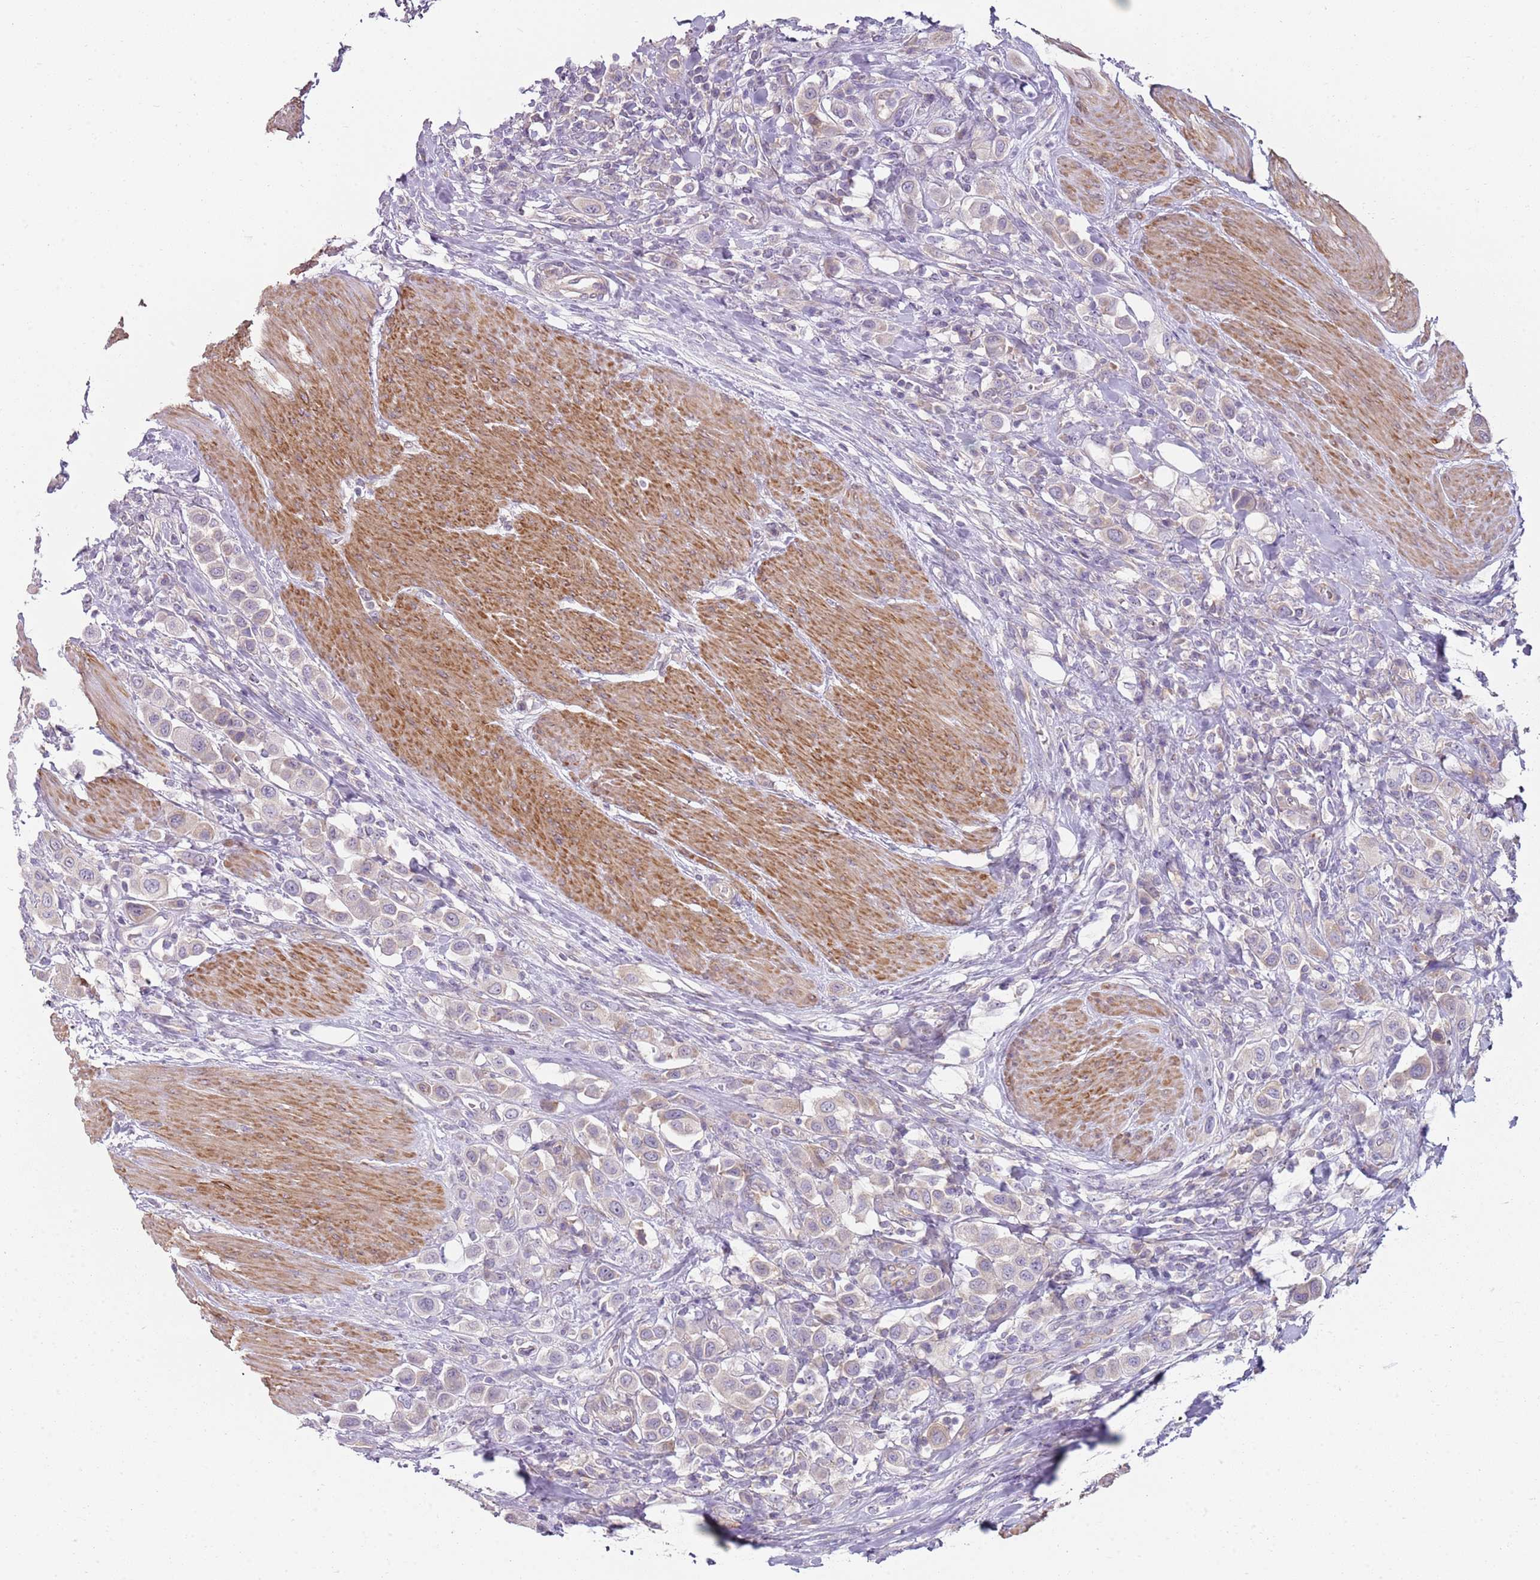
{"staining": {"intensity": "negative", "quantity": "none", "location": "none"}, "tissue": "urothelial cancer", "cell_type": "Tumor cells", "image_type": "cancer", "snomed": [{"axis": "morphology", "description": "Urothelial carcinoma, High grade"}, {"axis": "topography", "description": "Urinary bladder"}], "caption": "IHC photomicrograph of human urothelial cancer stained for a protein (brown), which demonstrates no expression in tumor cells. (DAB (3,3'-diaminobenzidine) IHC, high magnification).", "gene": "SLC26A6", "patient": {"sex": "male", "age": 50}}